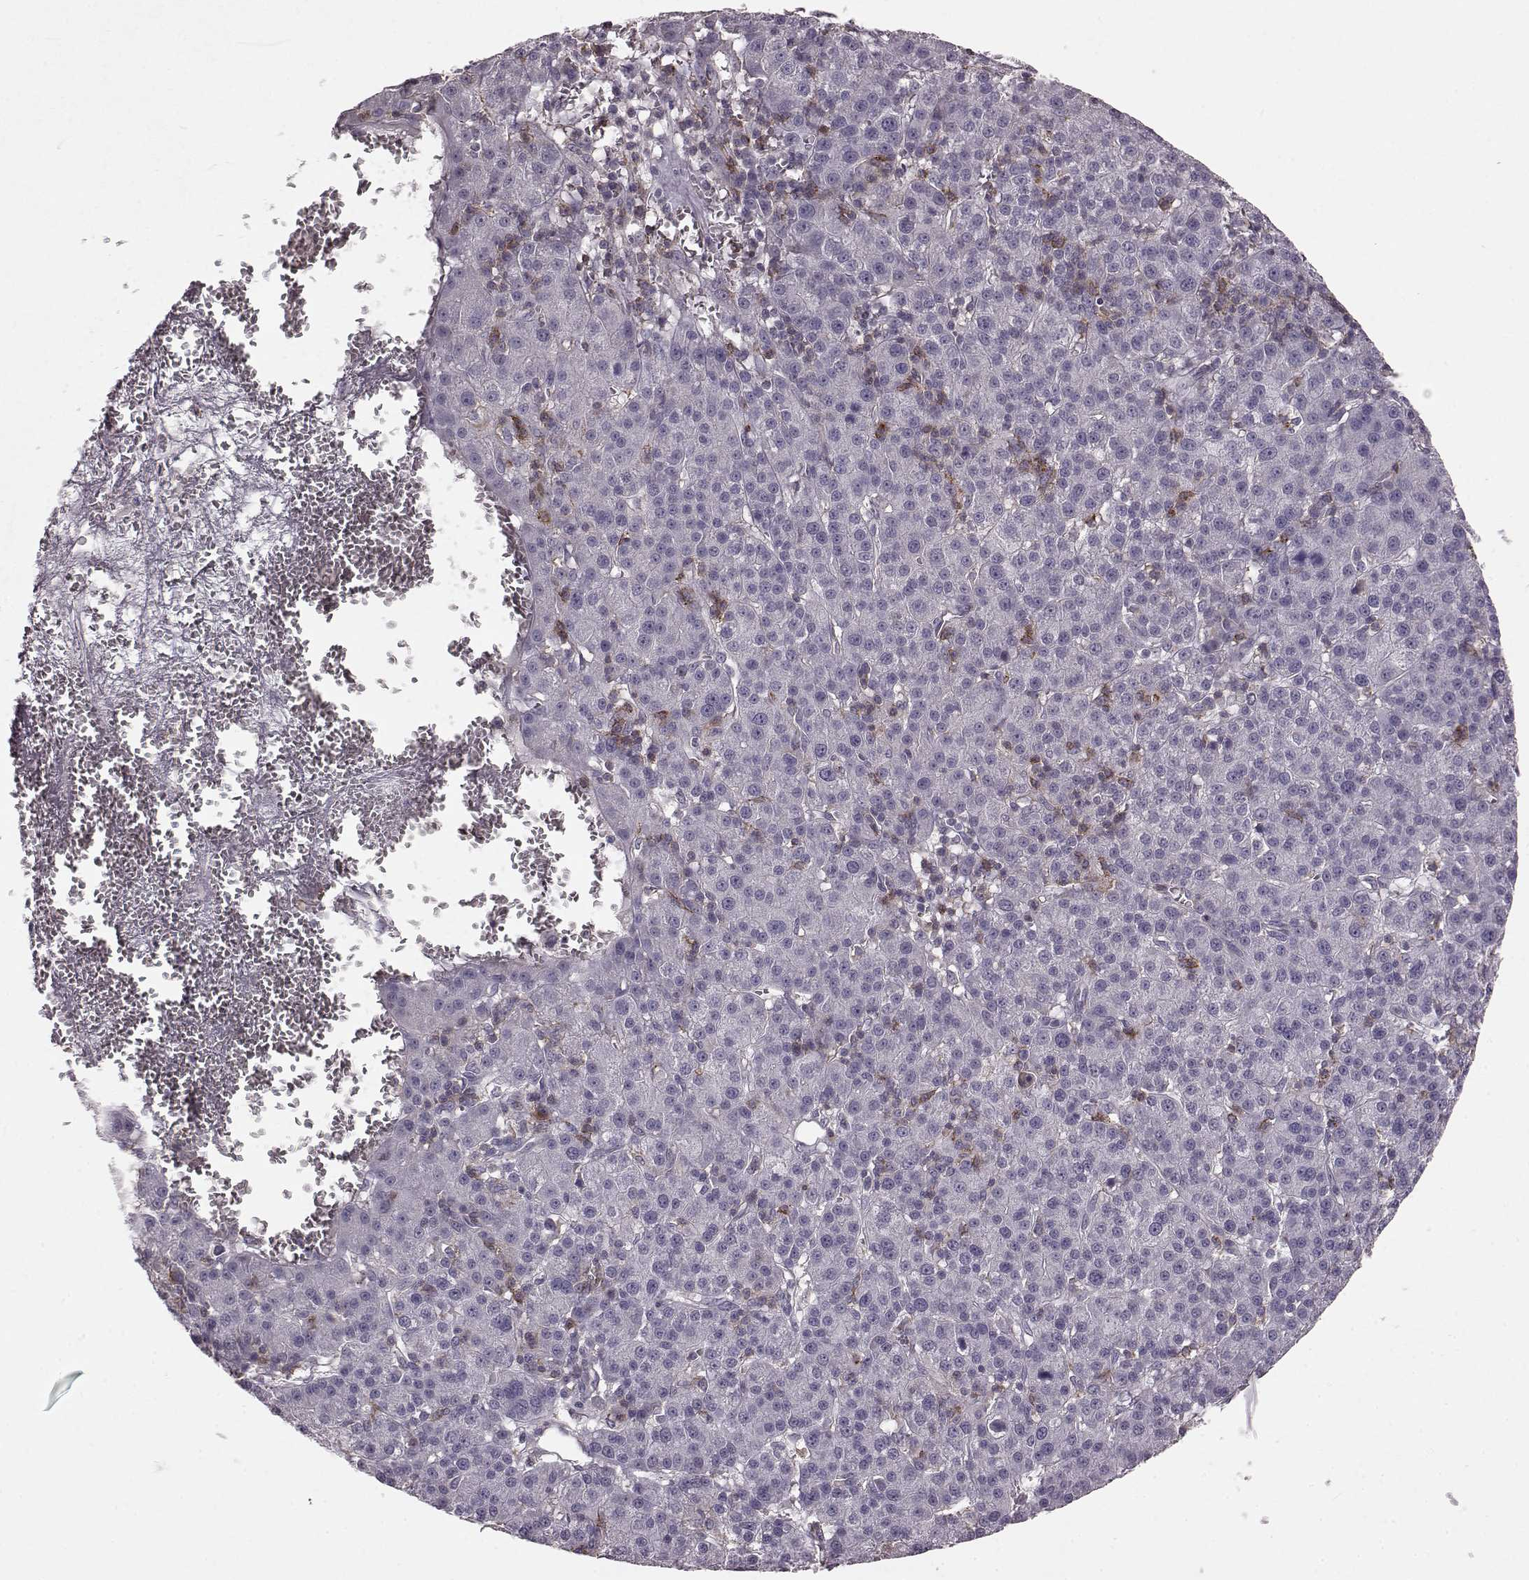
{"staining": {"intensity": "negative", "quantity": "none", "location": "none"}, "tissue": "liver cancer", "cell_type": "Tumor cells", "image_type": "cancer", "snomed": [{"axis": "morphology", "description": "Carcinoma, Hepatocellular, NOS"}, {"axis": "topography", "description": "Liver"}], "caption": "Protein analysis of liver cancer exhibits no significant expression in tumor cells.", "gene": "PDCD1", "patient": {"sex": "female", "age": 60}}